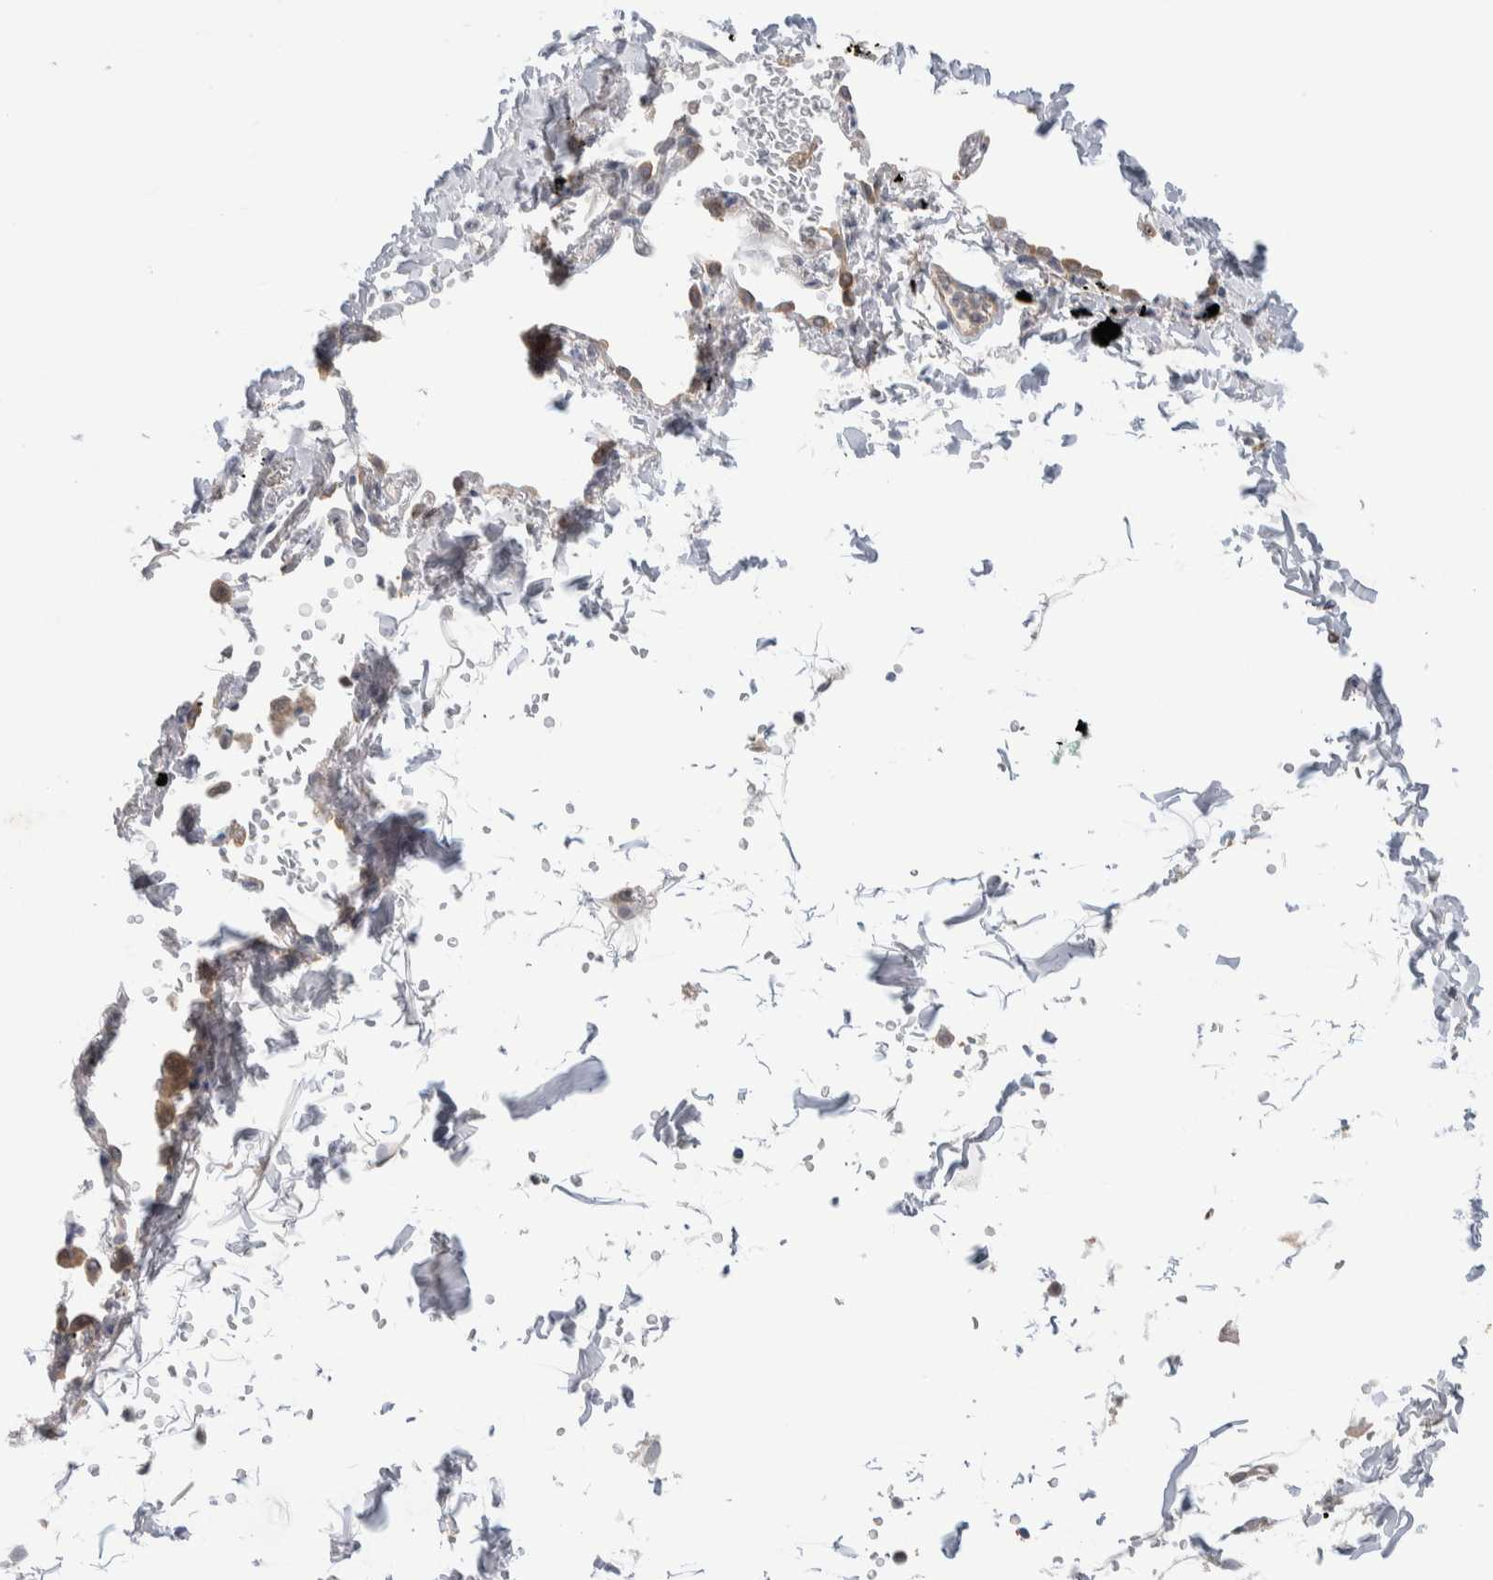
{"staining": {"intensity": "negative", "quantity": "none", "location": "none"}, "tissue": "adipose tissue", "cell_type": "Adipocytes", "image_type": "normal", "snomed": [{"axis": "morphology", "description": "Normal tissue, NOS"}, {"axis": "topography", "description": "Cartilage tissue"}, {"axis": "topography", "description": "Bronchus"}], "caption": "The micrograph shows no staining of adipocytes in unremarkable adipose tissue.", "gene": "RUSF1", "patient": {"sex": "female", "age": 73}}